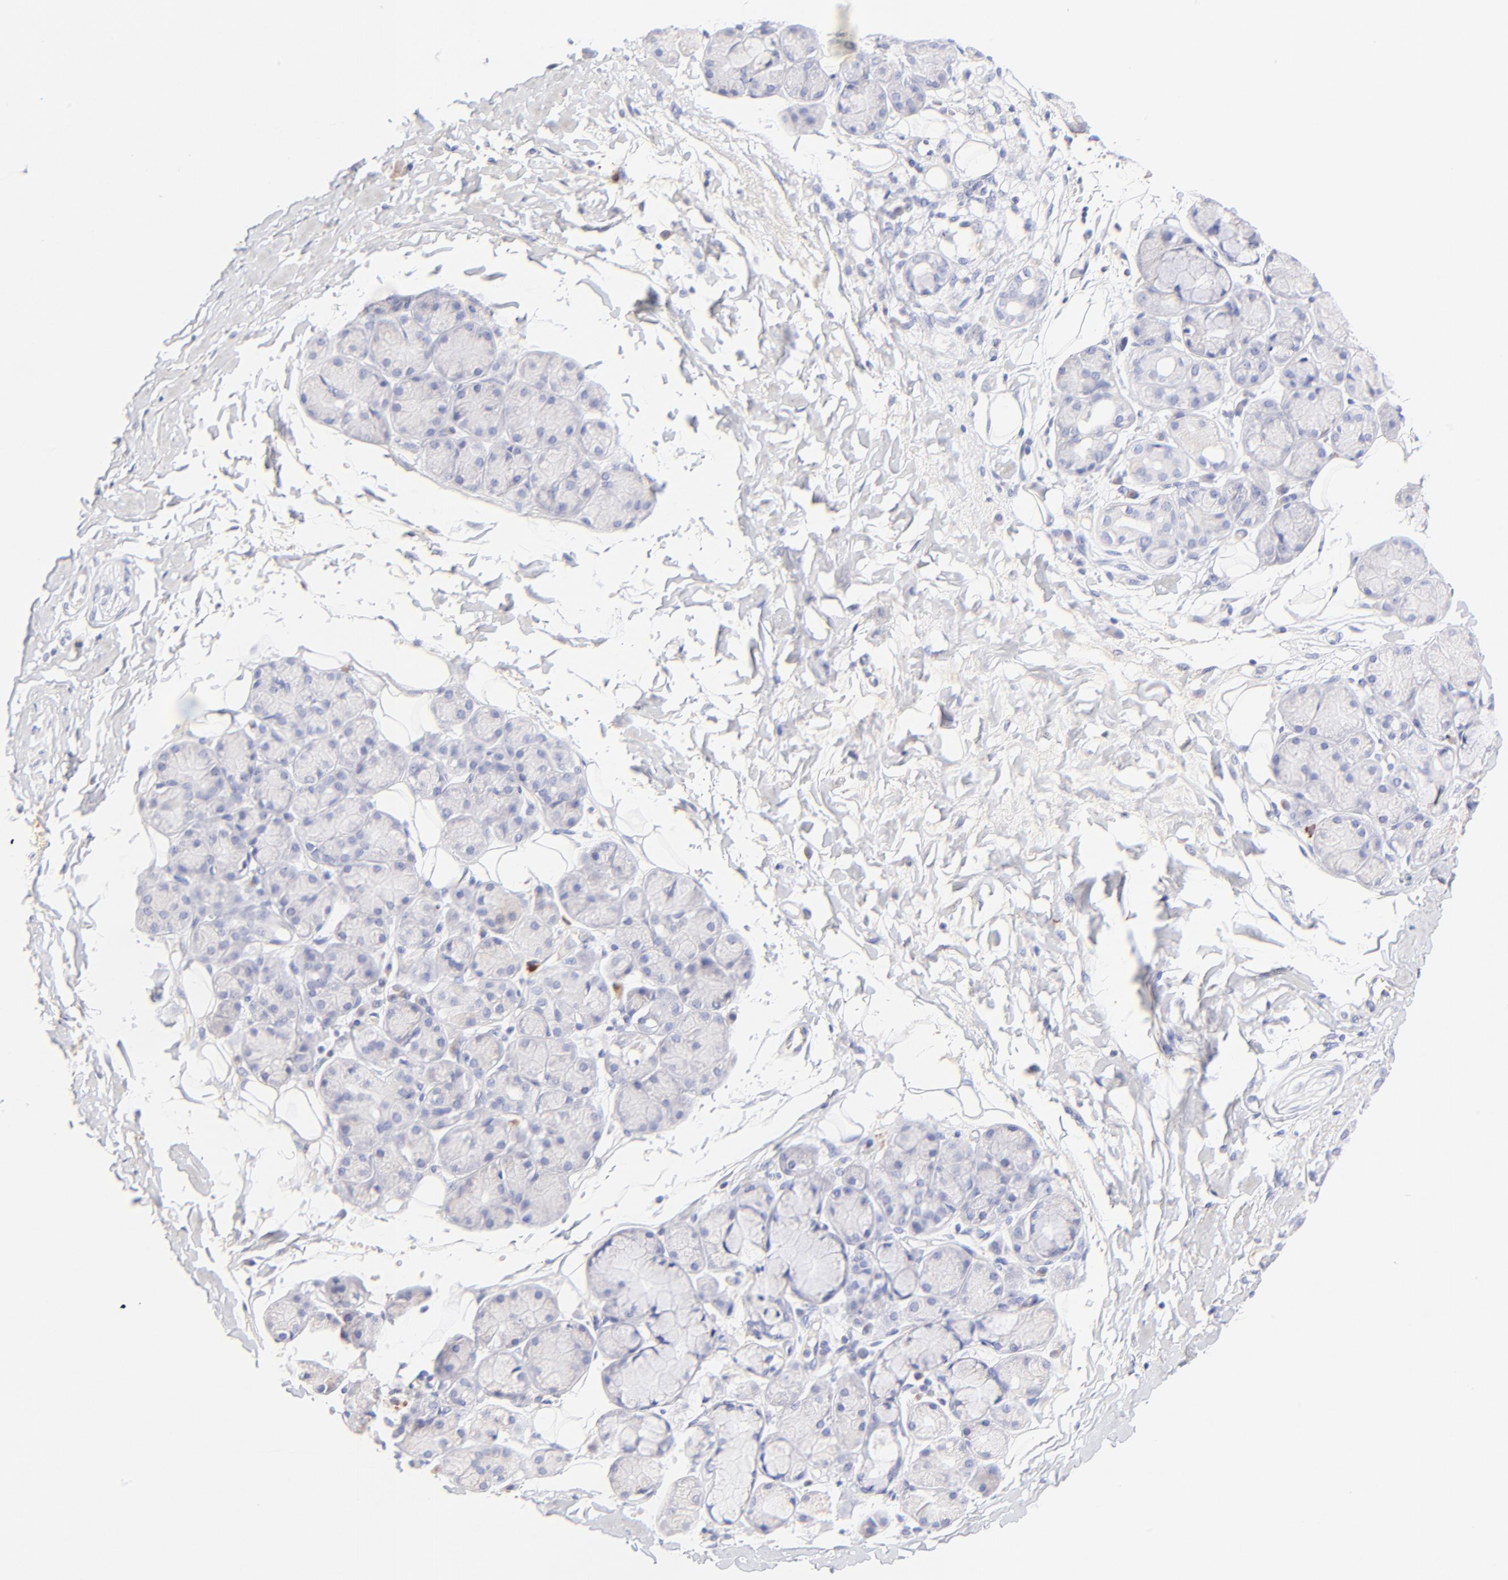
{"staining": {"intensity": "negative", "quantity": "none", "location": "none"}, "tissue": "salivary gland", "cell_type": "Glandular cells", "image_type": "normal", "snomed": [{"axis": "morphology", "description": "Normal tissue, NOS"}, {"axis": "topography", "description": "Skeletal muscle"}, {"axis": "topography", "description": "Oral tissue"}, {"axis": "topography", "description": "Salivary gland"}, {"axis": "topography", "description": "Peripheral nerve tissue"}], "caption": "High magnification brightfield microscopy of unremarkable salivary gland stained with DAB (3,3'-diaminobenzidine) (brown) and counterstained with hematoxylin (blue): glandular cells show no significant staining.", "gene": "ASB9", "patient": {"sex": "male", "age": 54}}